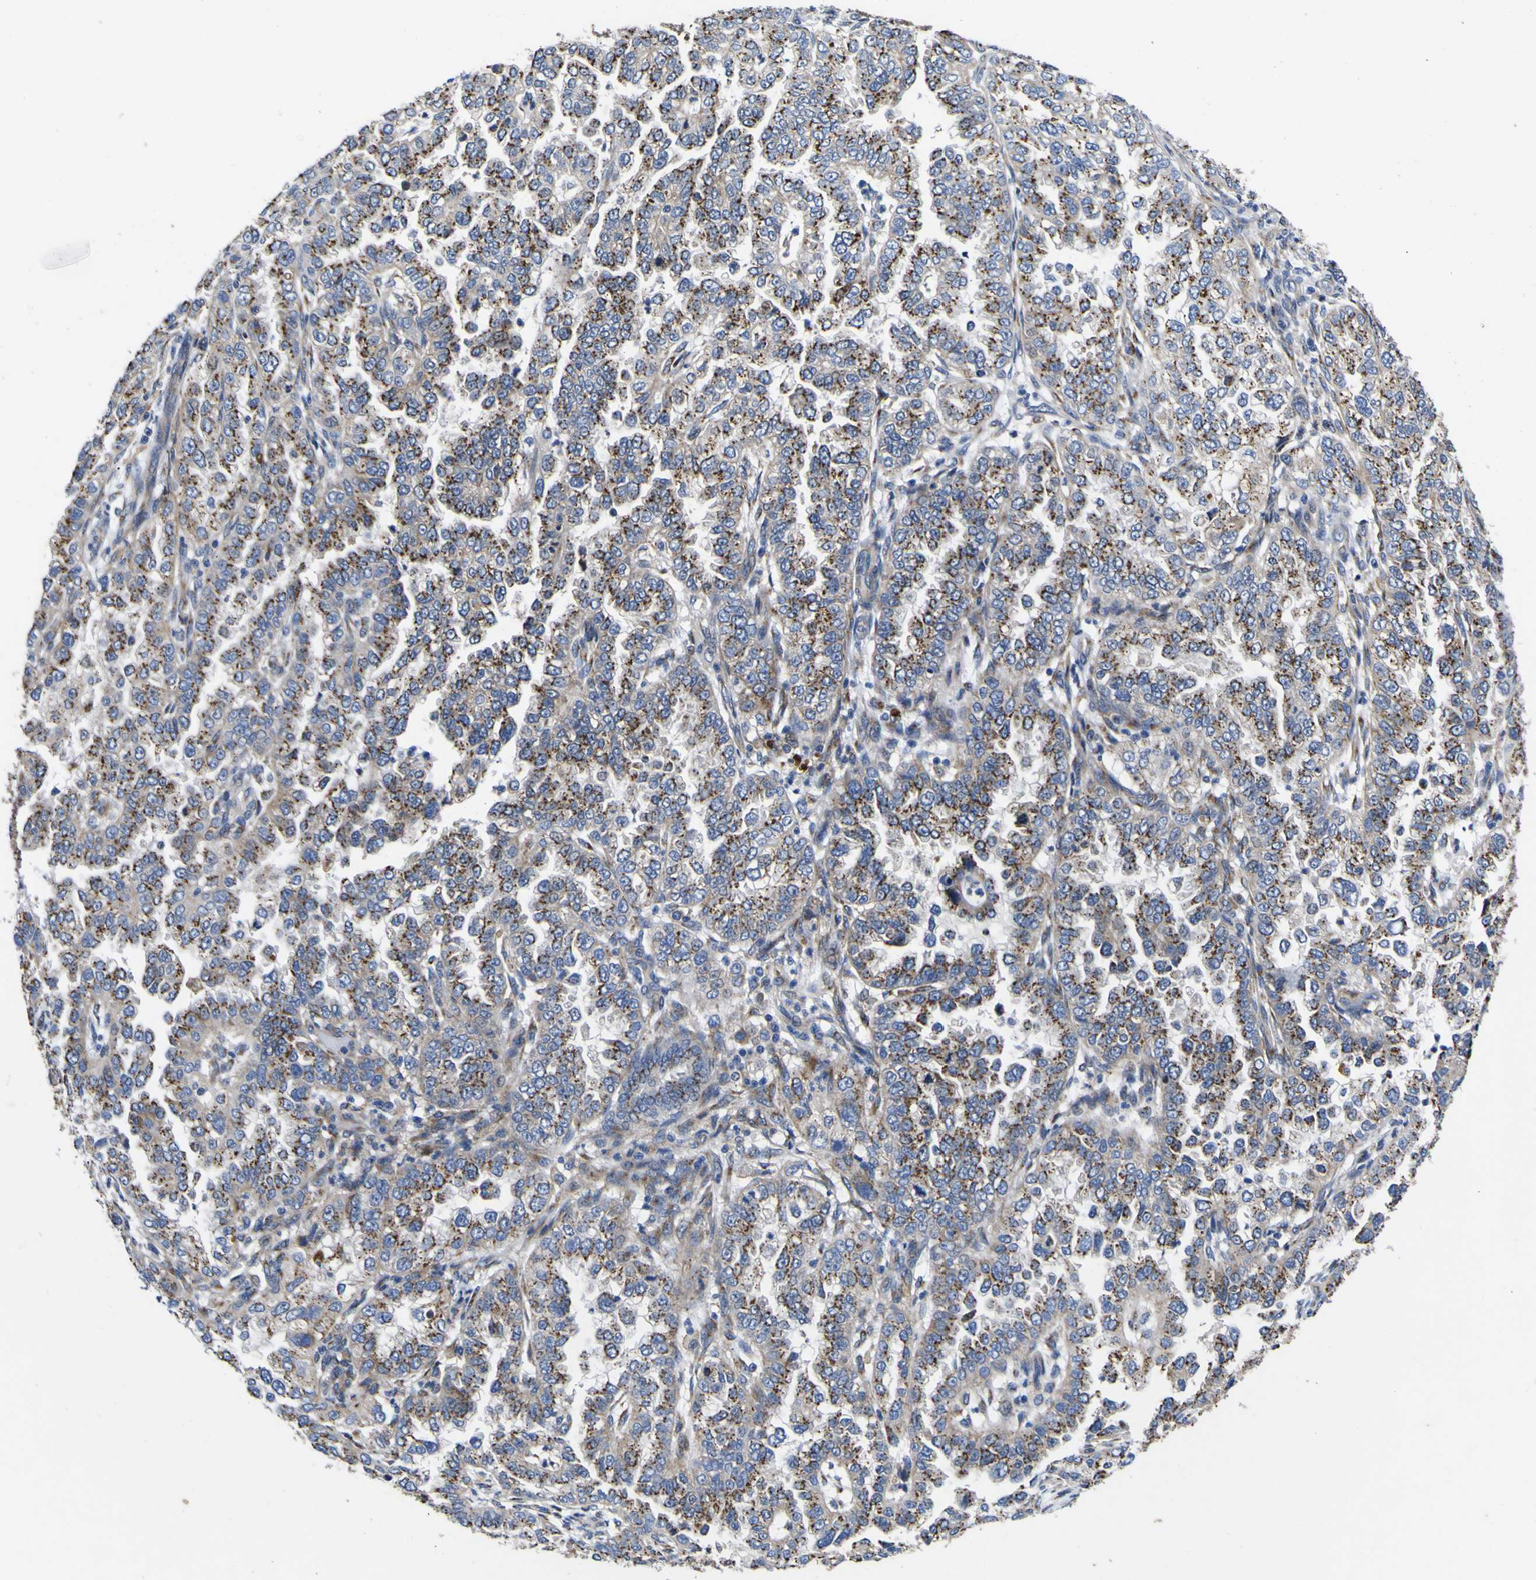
{"staining": {"intensity": "strong", "quantity": ">75%", "location": "cytoplasmic/membranous"}, "tissue": "endometrial cancer", "cell_type": "Tumor cells", "image_type": "cancer", "snomed": [{"axis": "morphology", "description": "Adenocarcinoma, NOS"}, {"axis": "topography", "description": "Endometrium"}], "caption": "Tumor cells demonstrate high levels of strong cytoplasmic/membranous expression in about >75% of cells in adenocarcinoma (endometrial).", "gene": "COA1", "patient": {"sex": "female", "age": 85}}